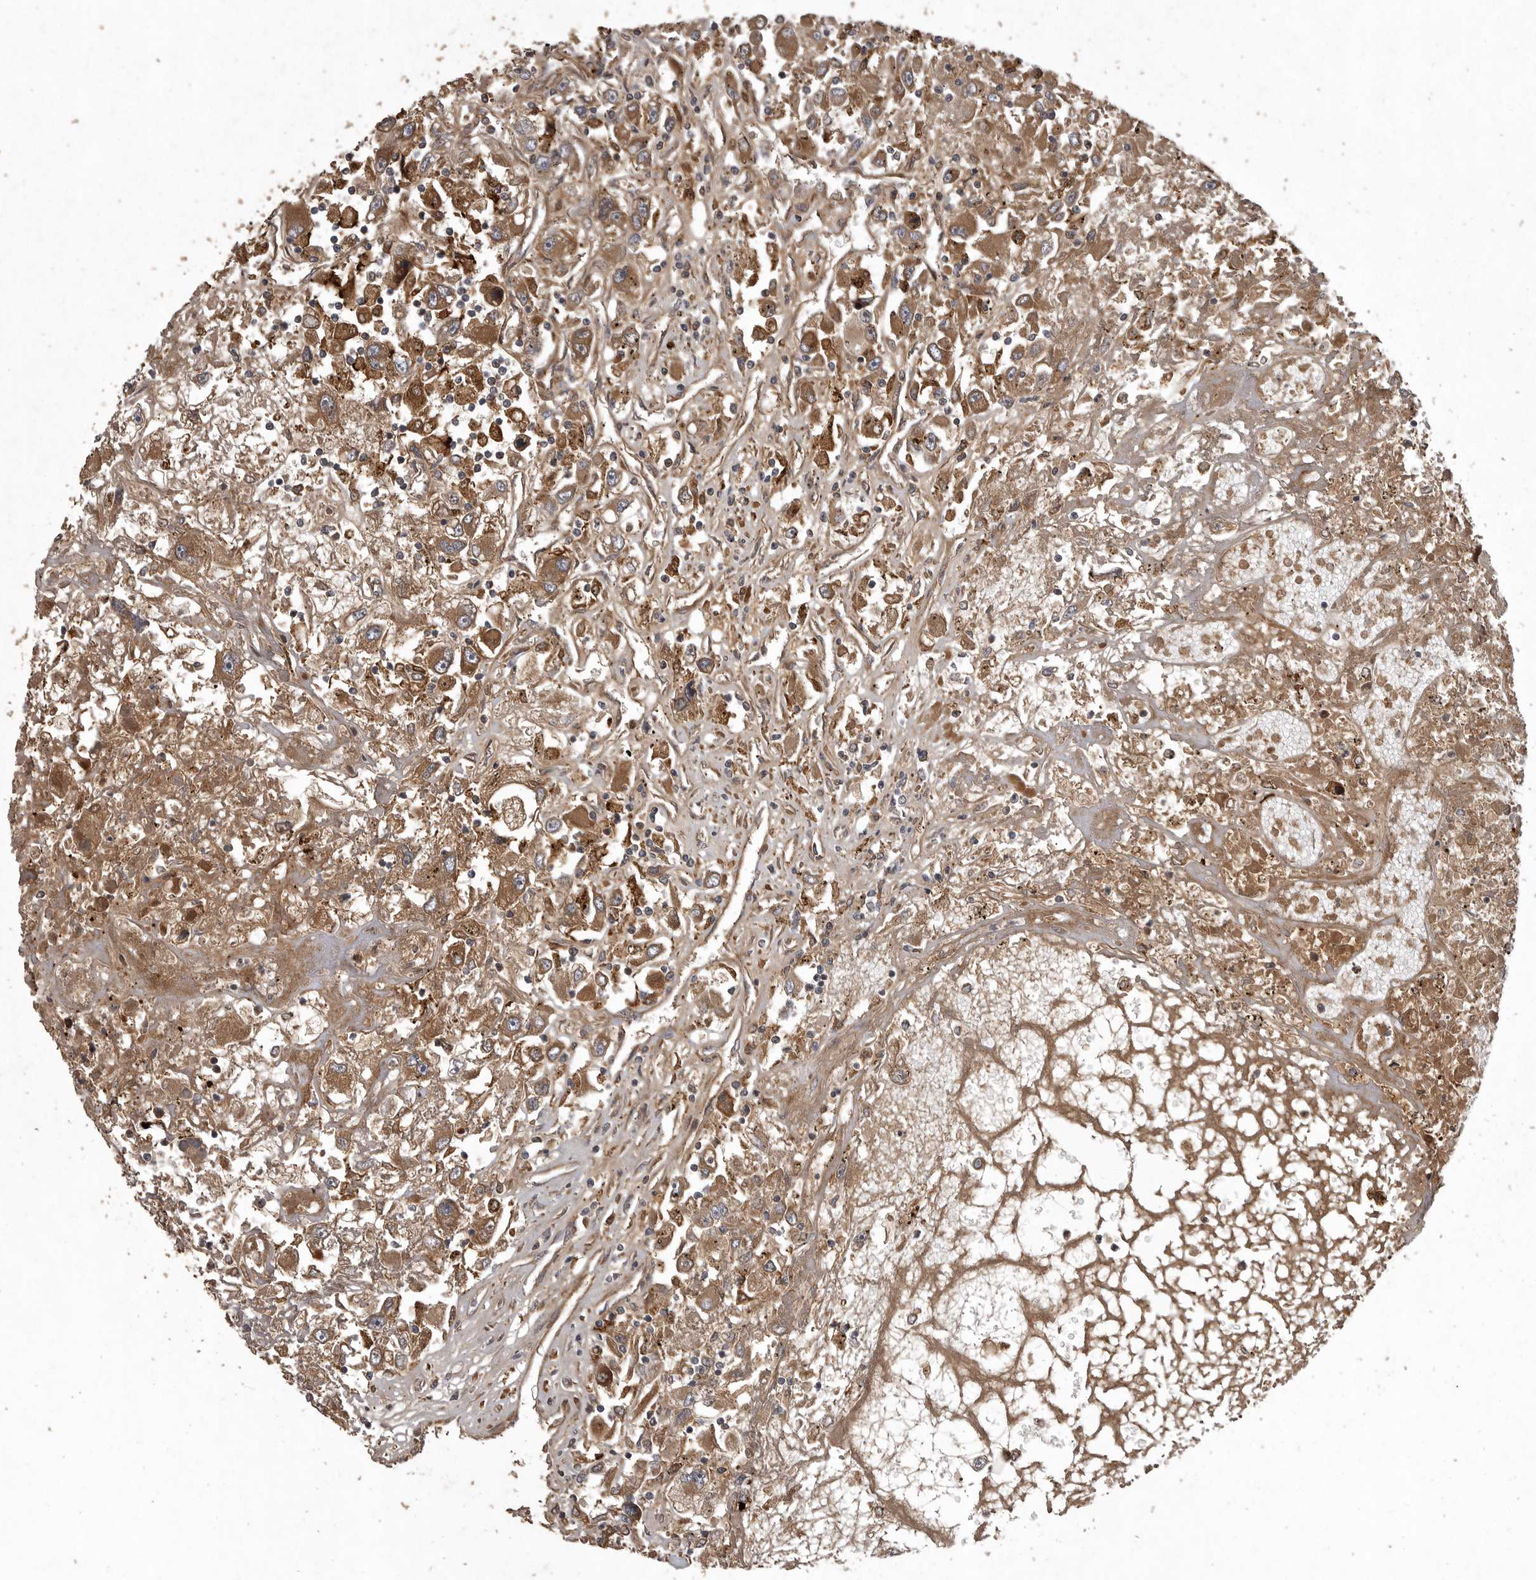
{"staining": {"intensity": "moderate", "quantity": ">75%", "location": "cytoplasmic/membranous"}, "tissue": "renal cancer", "cell_type": "Tumor cells", "image_type": "cancer", "snomed": [{"axis": "morphology", "description": "Adenocarcinoma, NOS"}, {"axis": "topography", "description": "Kidney"}], "caption": "This image displays IHC staining of human renal cancer (adenocarcinoma), with medium moderate cytoplasmic/membranous positivity in approximately >75% of tumor cells.", "gene": "GPR31", "patient": {"sex": "female", "age": 52}}